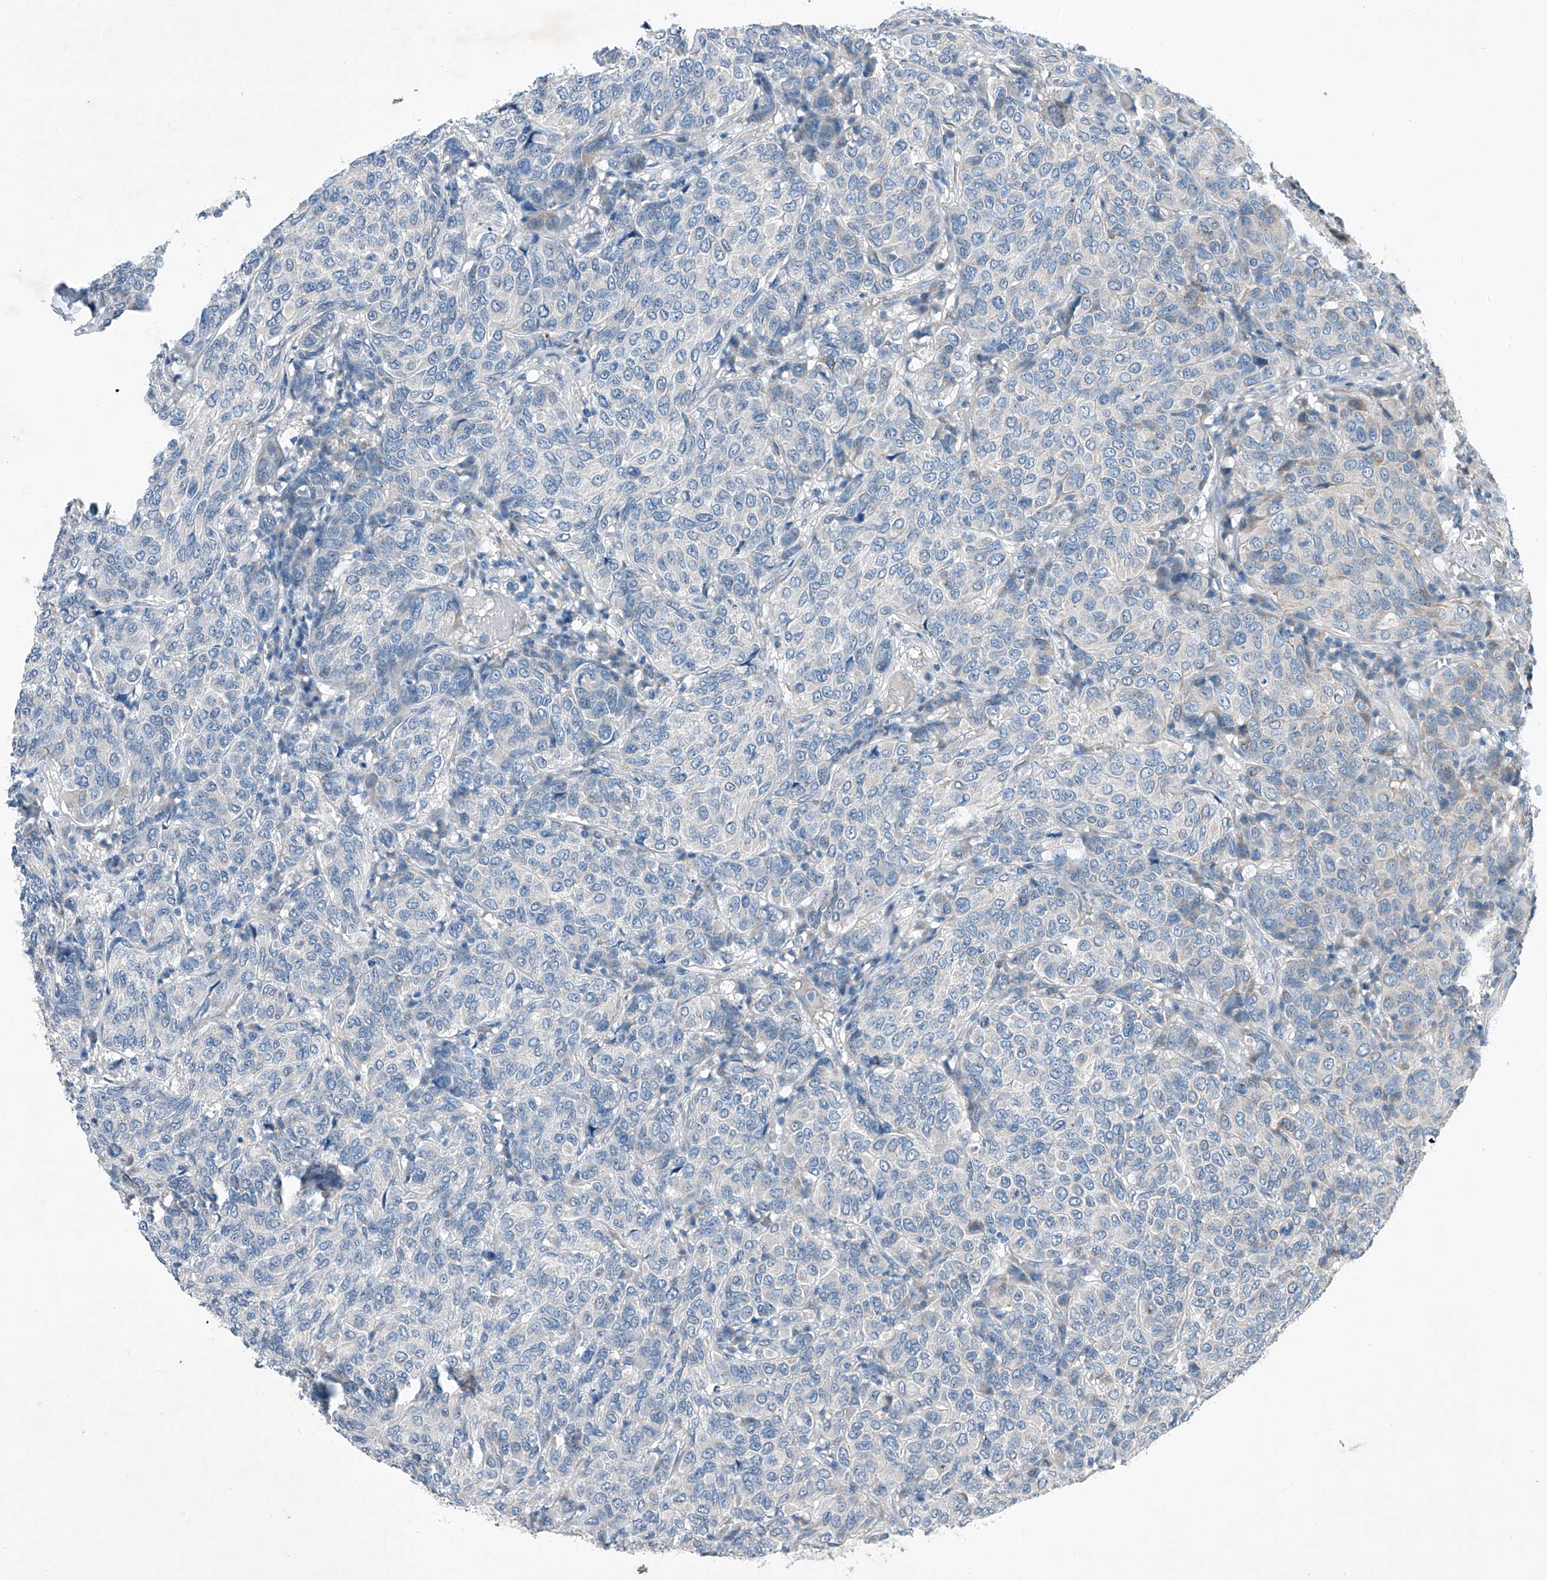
{"staining": {"intensity": "negative", "quantity": "none", "location": "none"}, "tissue": "breast cancer", "cell_type": "Tumor cells", "image_type": "cancer", "snomed": [{"axis": "morphology", "description": "Duct carcinoma"}, {"axis": "topography", "description": "Breast"}], "caption": "An IHC image of breast infiltrating ductal carcinoma is shown. There is no staining in tumor cells of breast infiltrating ductal carcinoma.", "gene": "MDGA1", "patient": {"sex": "female", "age": 55}}